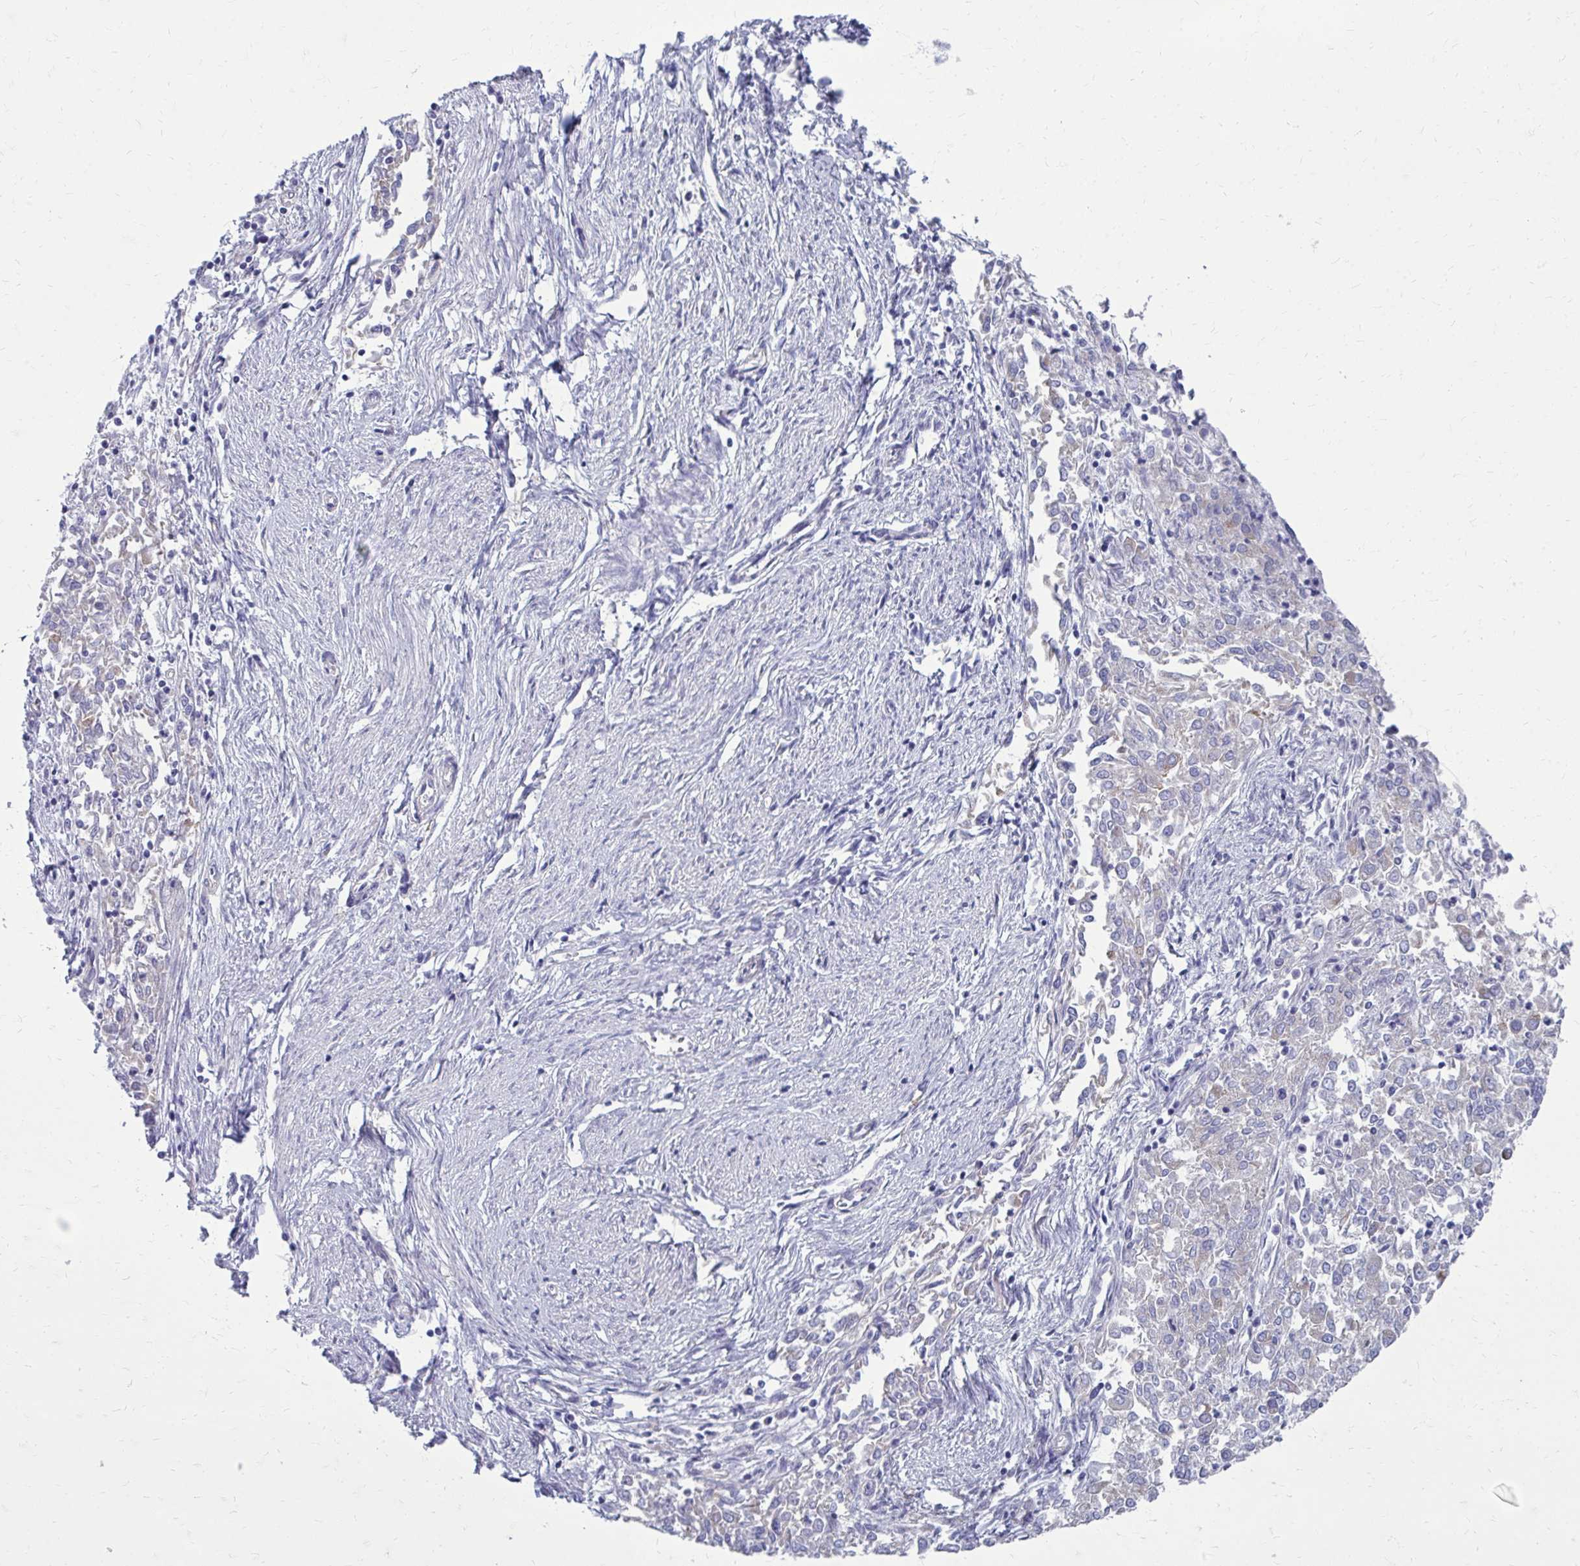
{"staining": {"intensity": "negative", "quantity": "none", "location": "none"}, "tissue": "endometrial cancer", "cell_type": "Tumor cells", "image_type": "cancer", "snomed": [{"axis": "morphology", "description": "Adenocarcinoma, NOS"}, {"axis": "topography", "description": "Endometrium"}], "caption": "The histopathology image shows no significant positivity in tumor cells of adenocarcinoma (endometrial).", "gene": "CLTA", "patient": {"sex": "female", "age": 57}}